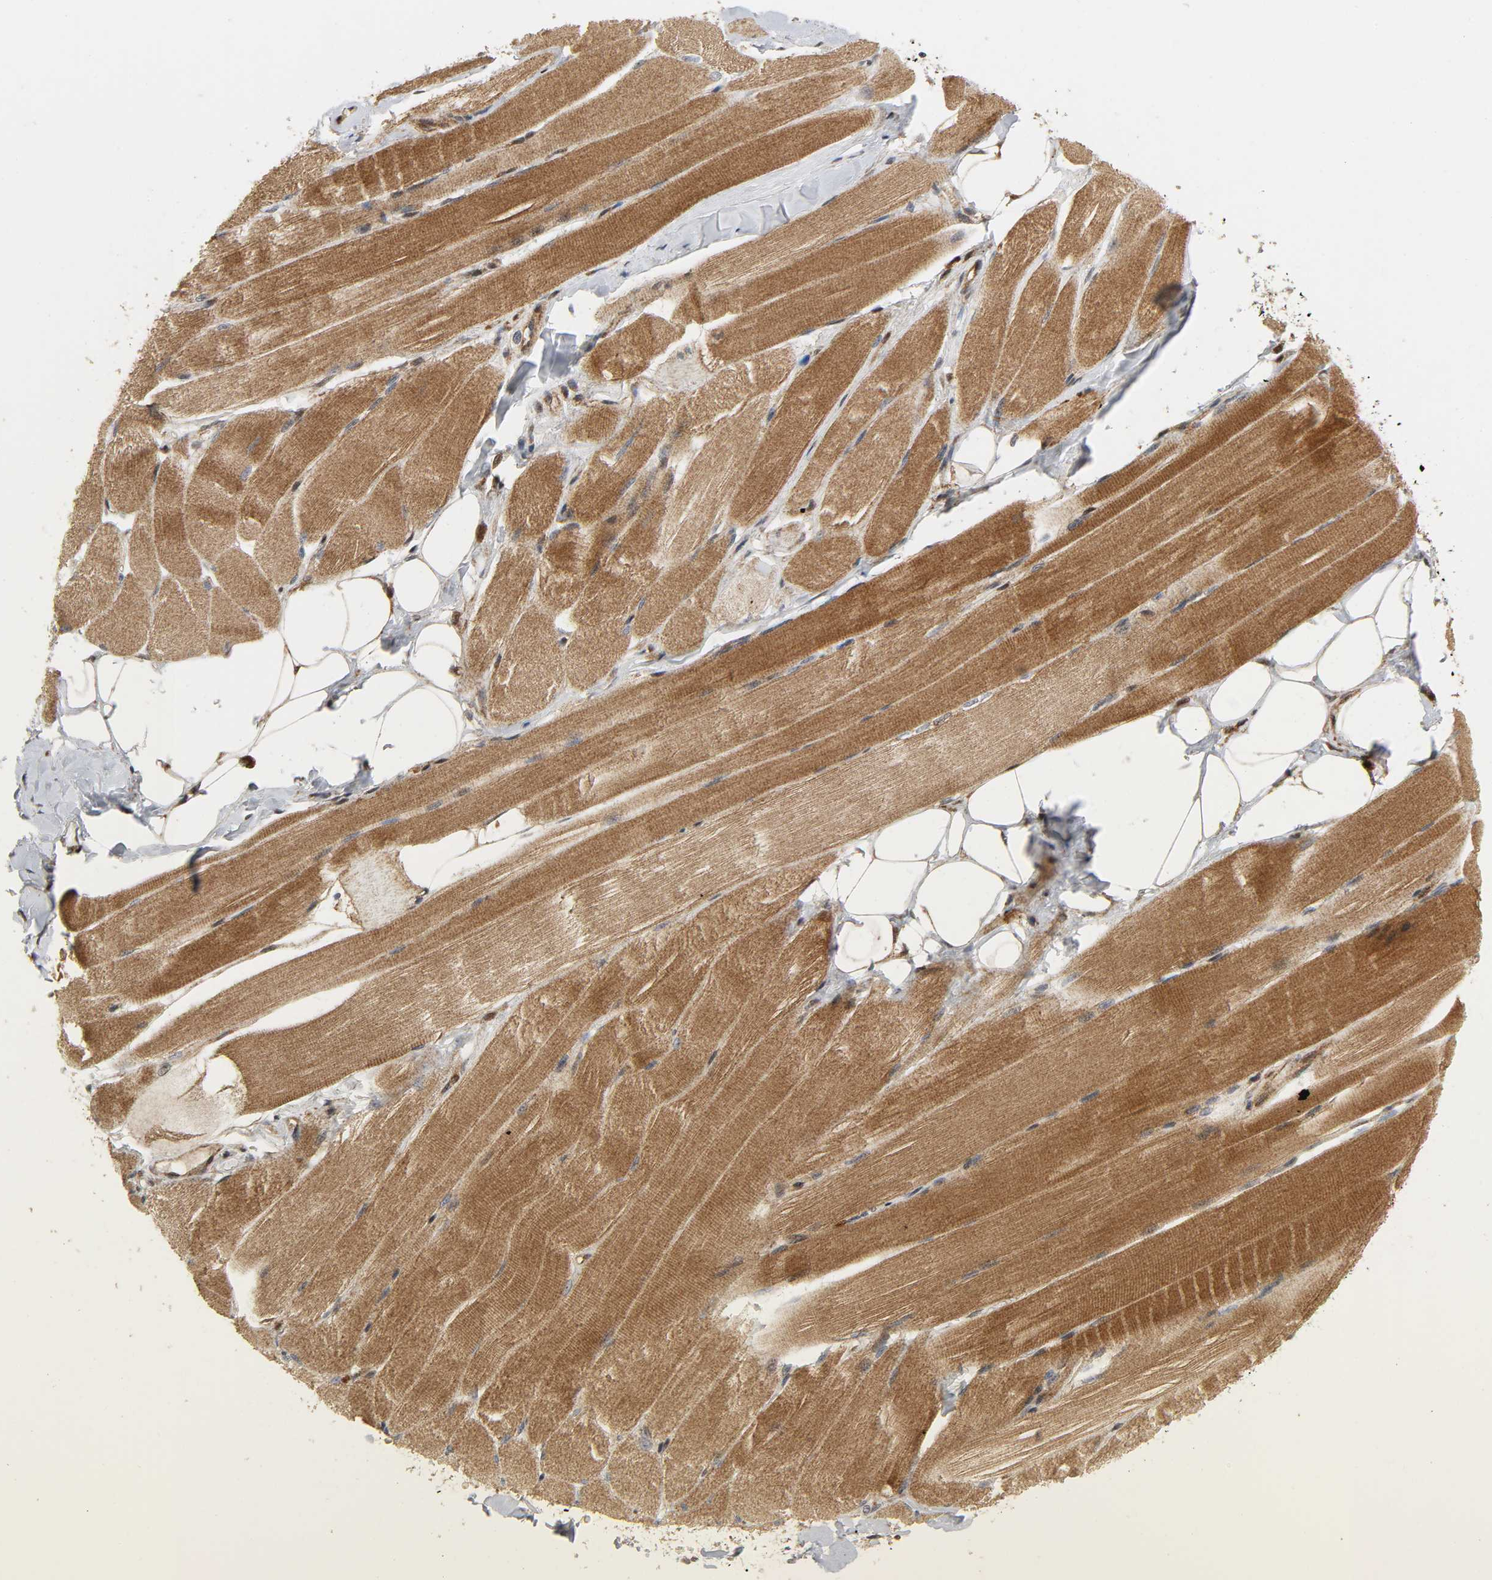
{"staining": {"intensity": "moderate", "quantity": ">75%", "location": "cytoplasmic/membranous"}, "tissue": "skeletal muscle", "cell_type": "Myocytes", "image_type": "normal", "snomed": [{"axis": "morphology", "description": "Normal tissue, NOS"}, {"axis": "topography", "description": "Skeletal muscle"}, {"axis": "topography", "description": "Peripheral nerve tissue"}], "caption": "Protein staining of normal skeletal muscle reveals moderate cytoplasmic/membranous positivity in approximately >75% of myocytes. Immunohistochemistry stains the protein in brown and the nuclei are stained blue.", "gene": "CHUK", "patient": {"sex": "female", "age": 84}}